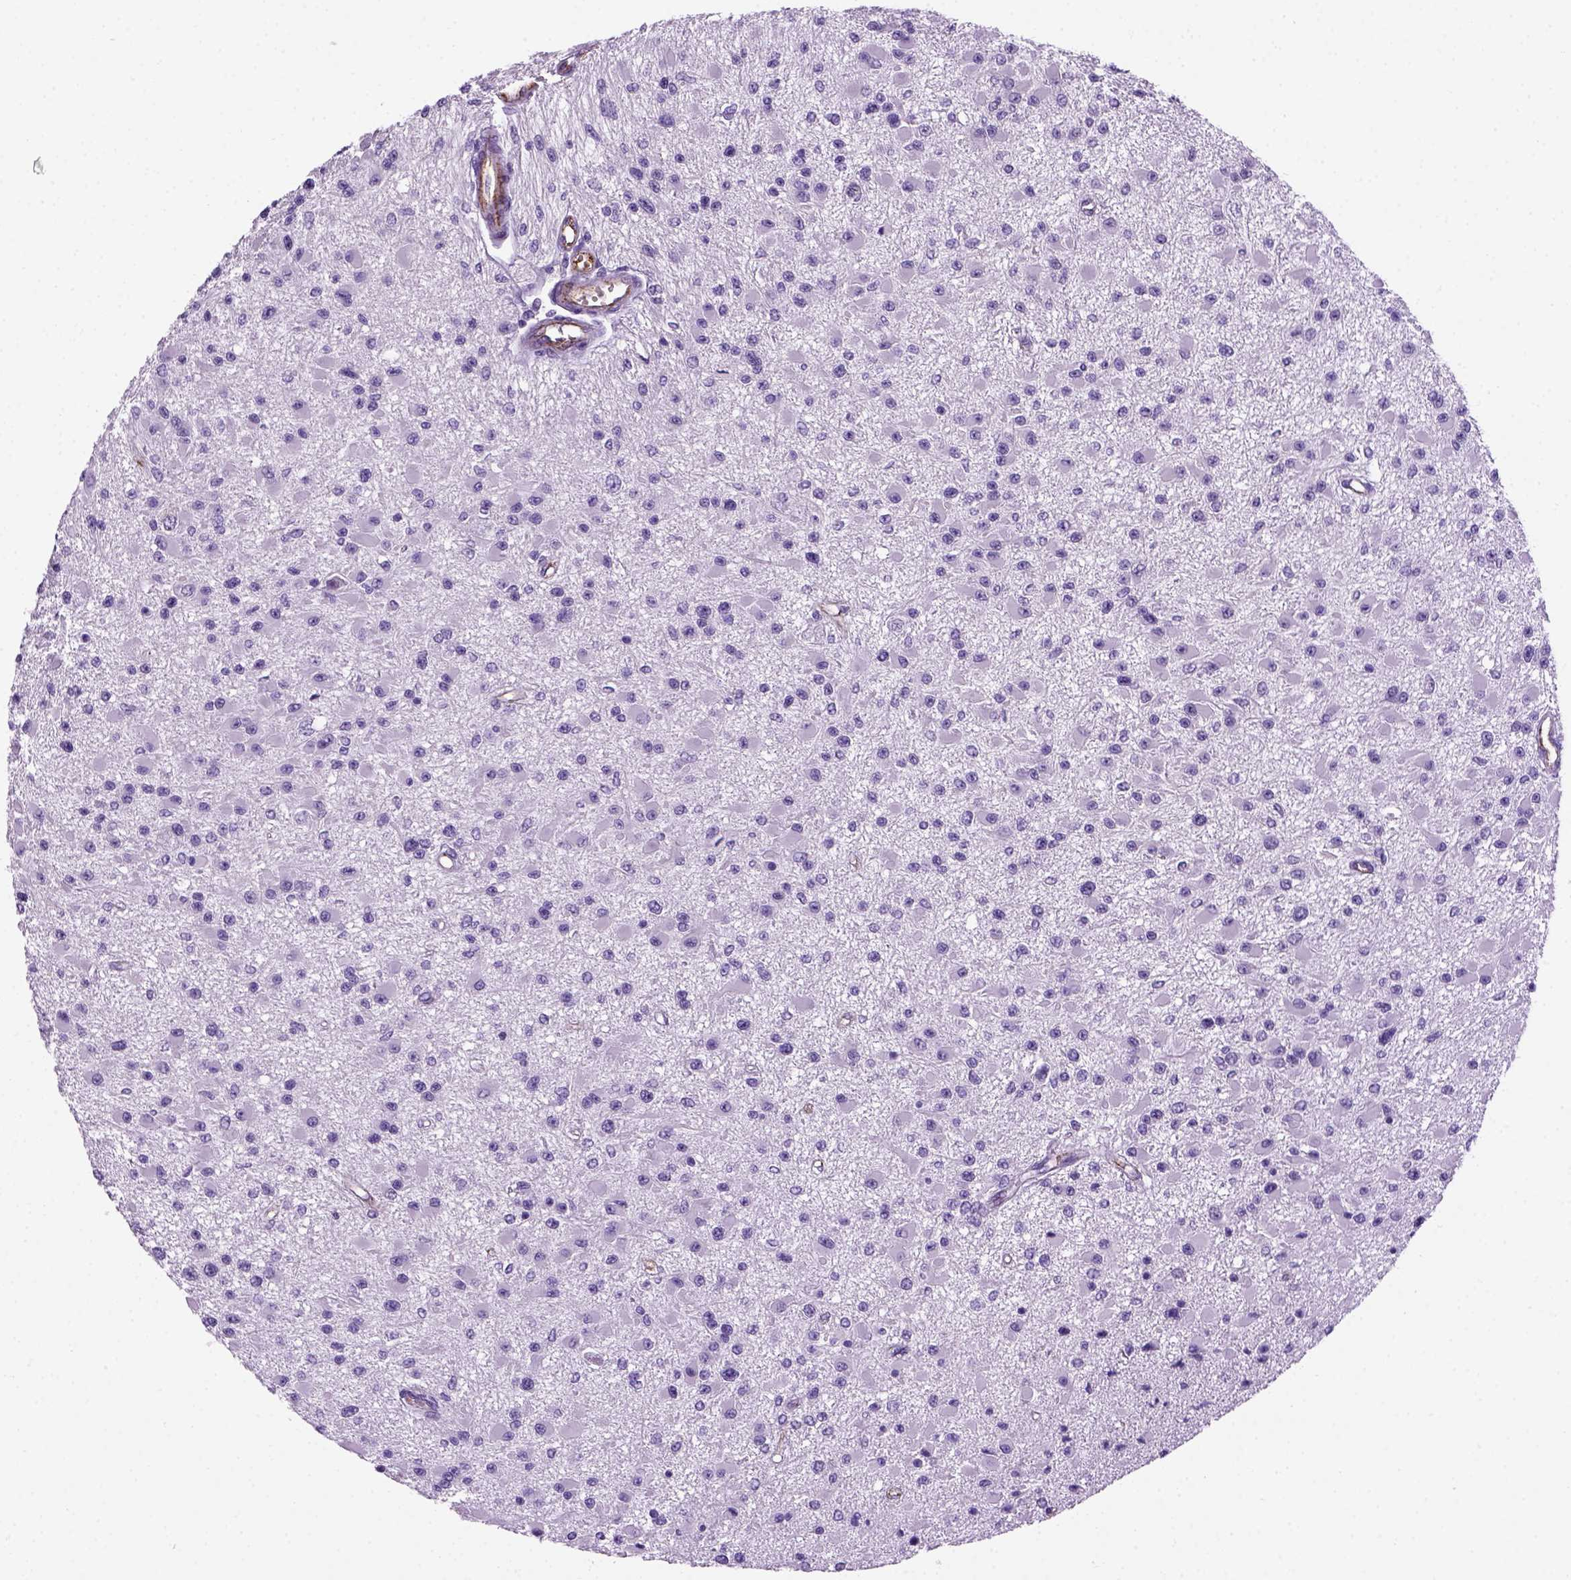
{"staining": {"intensity": "negative", "quantity": "none", "location": "none"}, "tissue": "glioma", "cell_type": "Tumor cells", "image_type": "cancer", "snomed": [{"axis": "morphology", "description": "Glioma, malignant, High grade"}, {"axis": "topography", "description": "Brain"}], "caption": "This image is of glioma stained with IHC to label a protein in brown with the nuclei are counter-stained blue. There is no positivity in tumor cells. Brightfield microscopy of IHC stained with DAB (3,3'-diaminobenzidine) (brown) and hematoxylin (blue), captured at high magnification.", "gene": "VWF", "patient": {"sex": "male", "age": 54}}